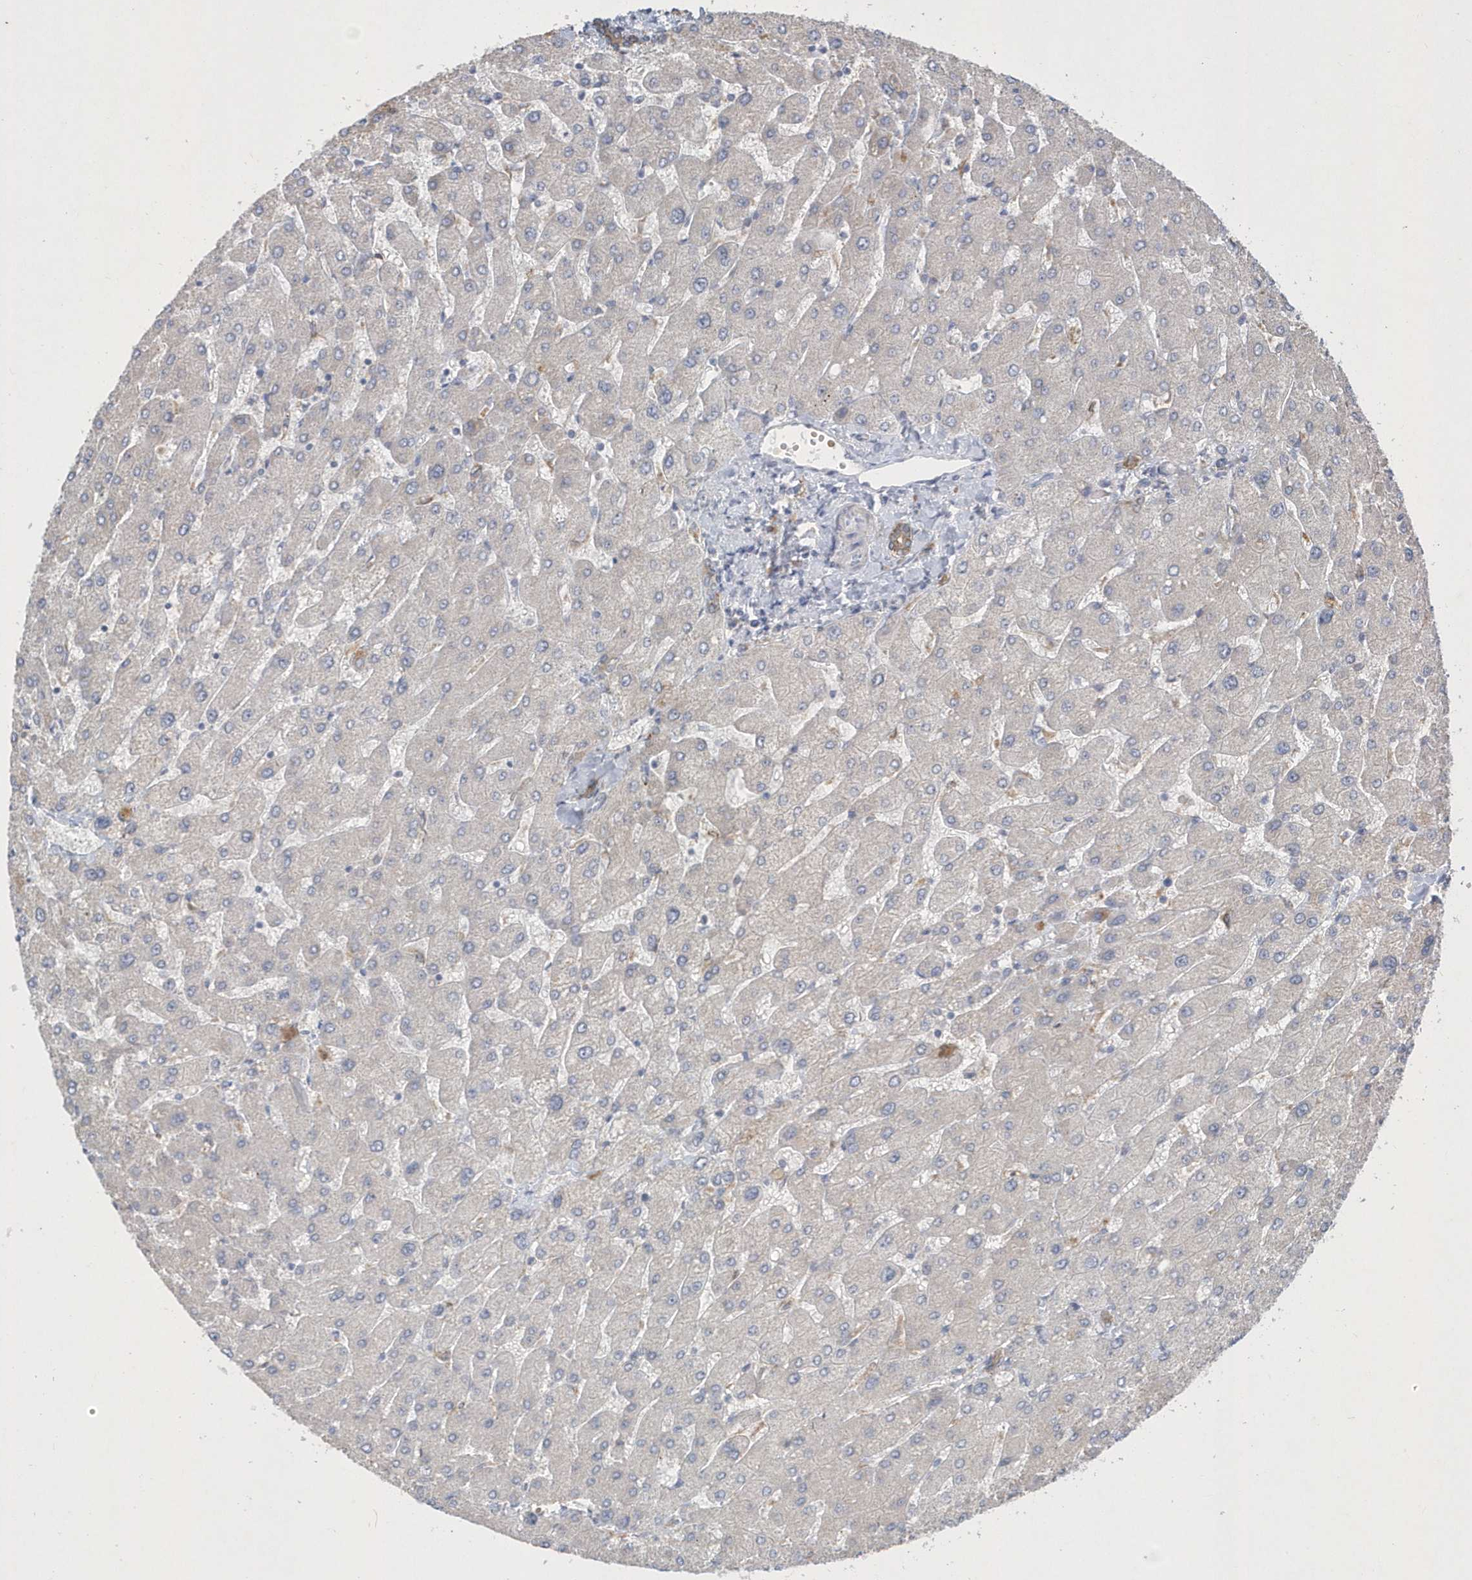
{"staining": {"intensity": "moderate", "quantity": ">75%", "location": "cytoplasmic/membranous"}, "tissue": "liver", "cell_type": "Cholangiocytes", "image_type": "normal", "snomed": [{"axis": "morphology", "description": "Normal tissue, NOS"}, {"axis": "topography", "description": "Liver"}], "caption": "Cholangiocytes display moderate cytoplasmic/membranous positivity in approximately >75% of cells in benign liver.", "gene": "TSPEAR", "patient": {"sex": "male", "age": 55}}